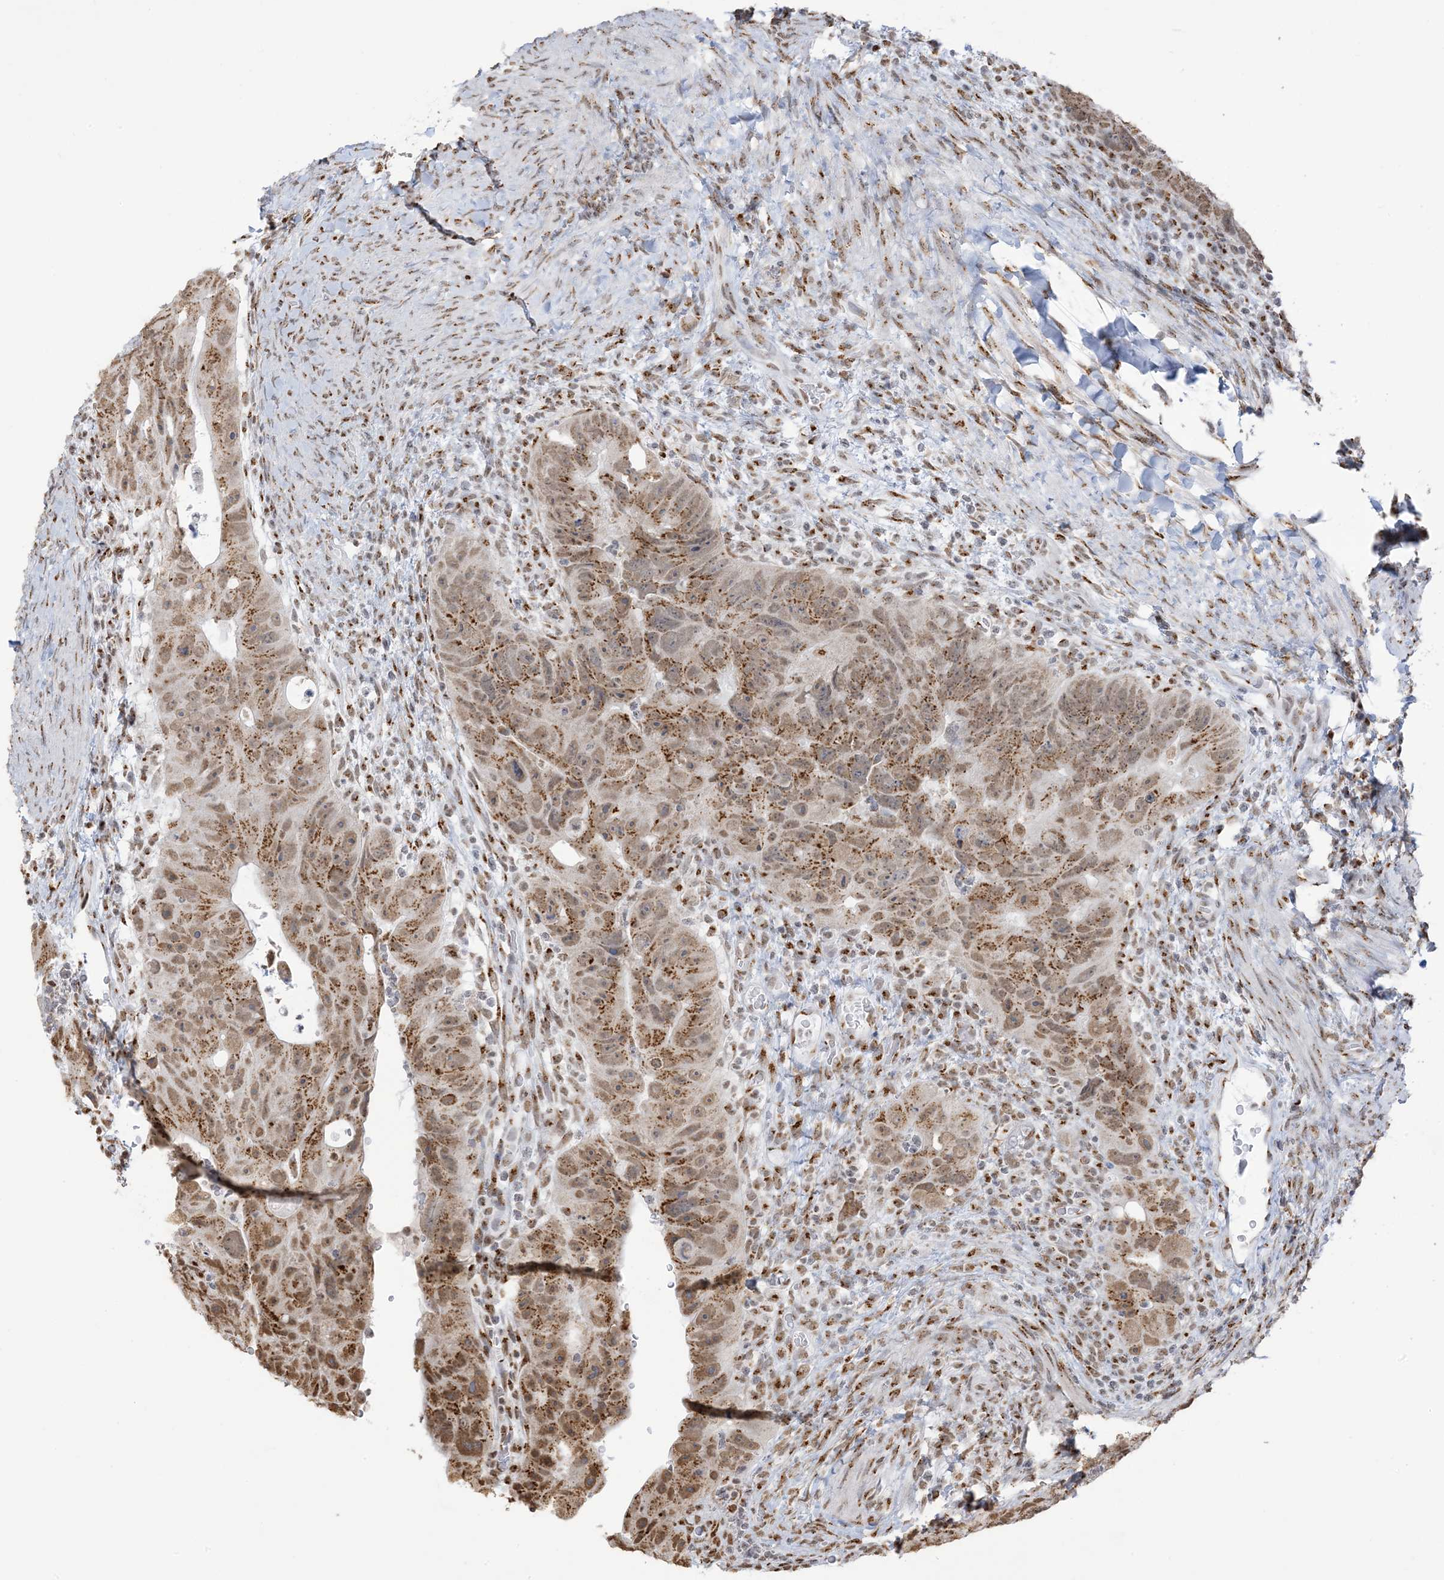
{"staining": {"intensity": "moderate", "quantity": ">75%", "location": "cytoplasmic/membranous,nuclear"}, "tissue": "colorectal cancer", "cell_type": "Tumor cells", "image_type": "cancer", "snomed": [{"axis": "morphology", "description": "Adenocarcinoma, NOS"}, {"axis": "topography", "description": "Rectum"}], "caption": "Immunohistochemistry (IHC) histopathology image of neoplastic tissue: human colorectal cancer stained using immunohistochemistry displays medium levels of moderate protein expression localized specifically in the cytoplasmic/membranous and nuclear of tumor cells, appearing as a cytoplasmic/membranous and nuclear brown color.", "gene": "GPR107", "patient": {"sex": "male", "age": 59}}